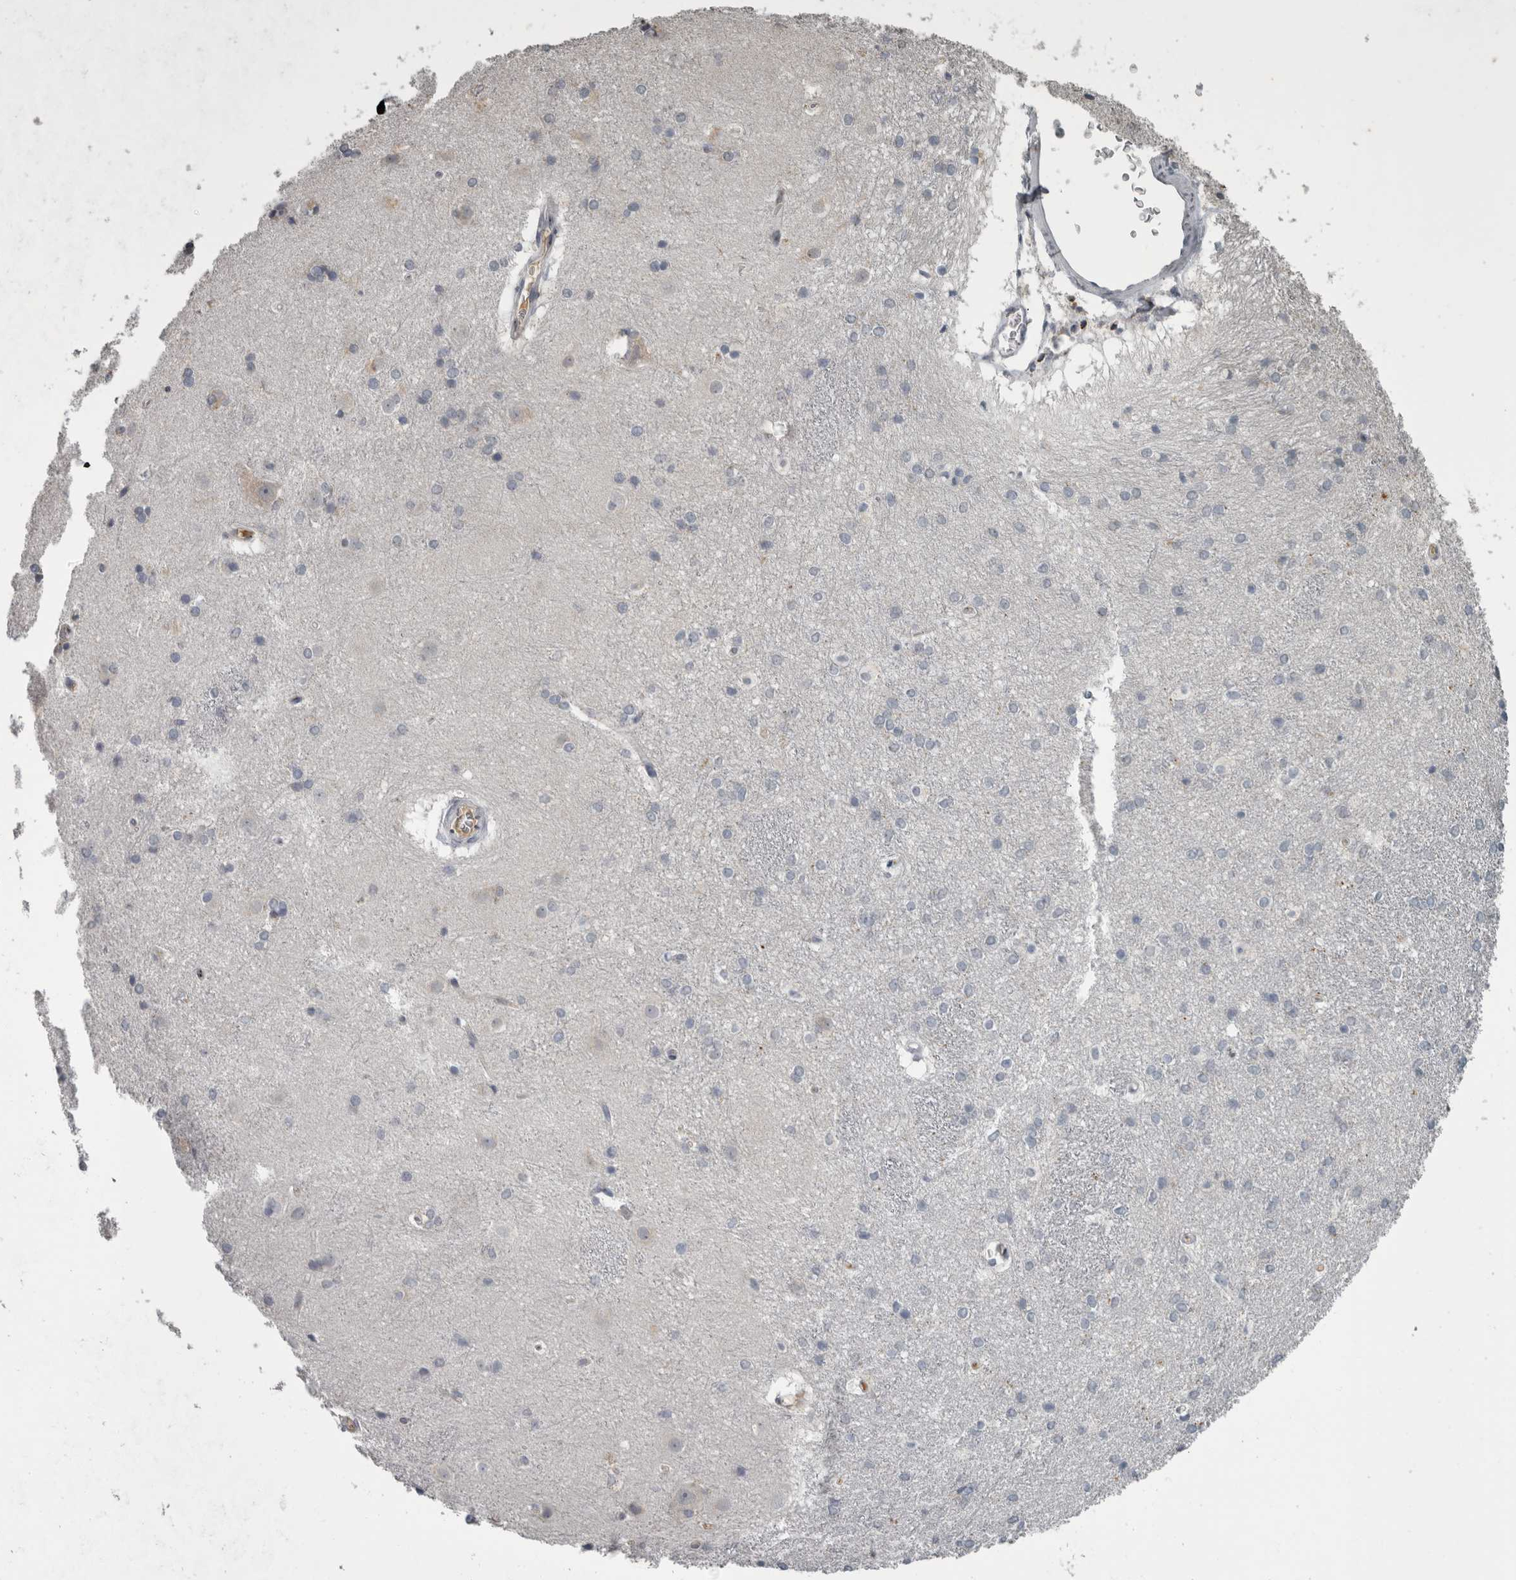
{"staining": {"intensity": "weak", "quantity": "<25%", "location": "cytoplasmic/membranous"}, "tissue": "caudate", "cell_type": "Glial cells", "image_type": "normal", "snomed": [{"axis": "morphology", "description": "Normal tissue, NOS"}, {"axis": "topography", "description": "Lateral ventricle wall"}], "caption": "The histopathology image exhibits no significant expression in glial cells of caudate. (Brightfield microscopy of DAB immunohistochemistry (IHC) at high magnification).", "gene": "NAAA", "patient": {"sex": "female", "age": 19}}